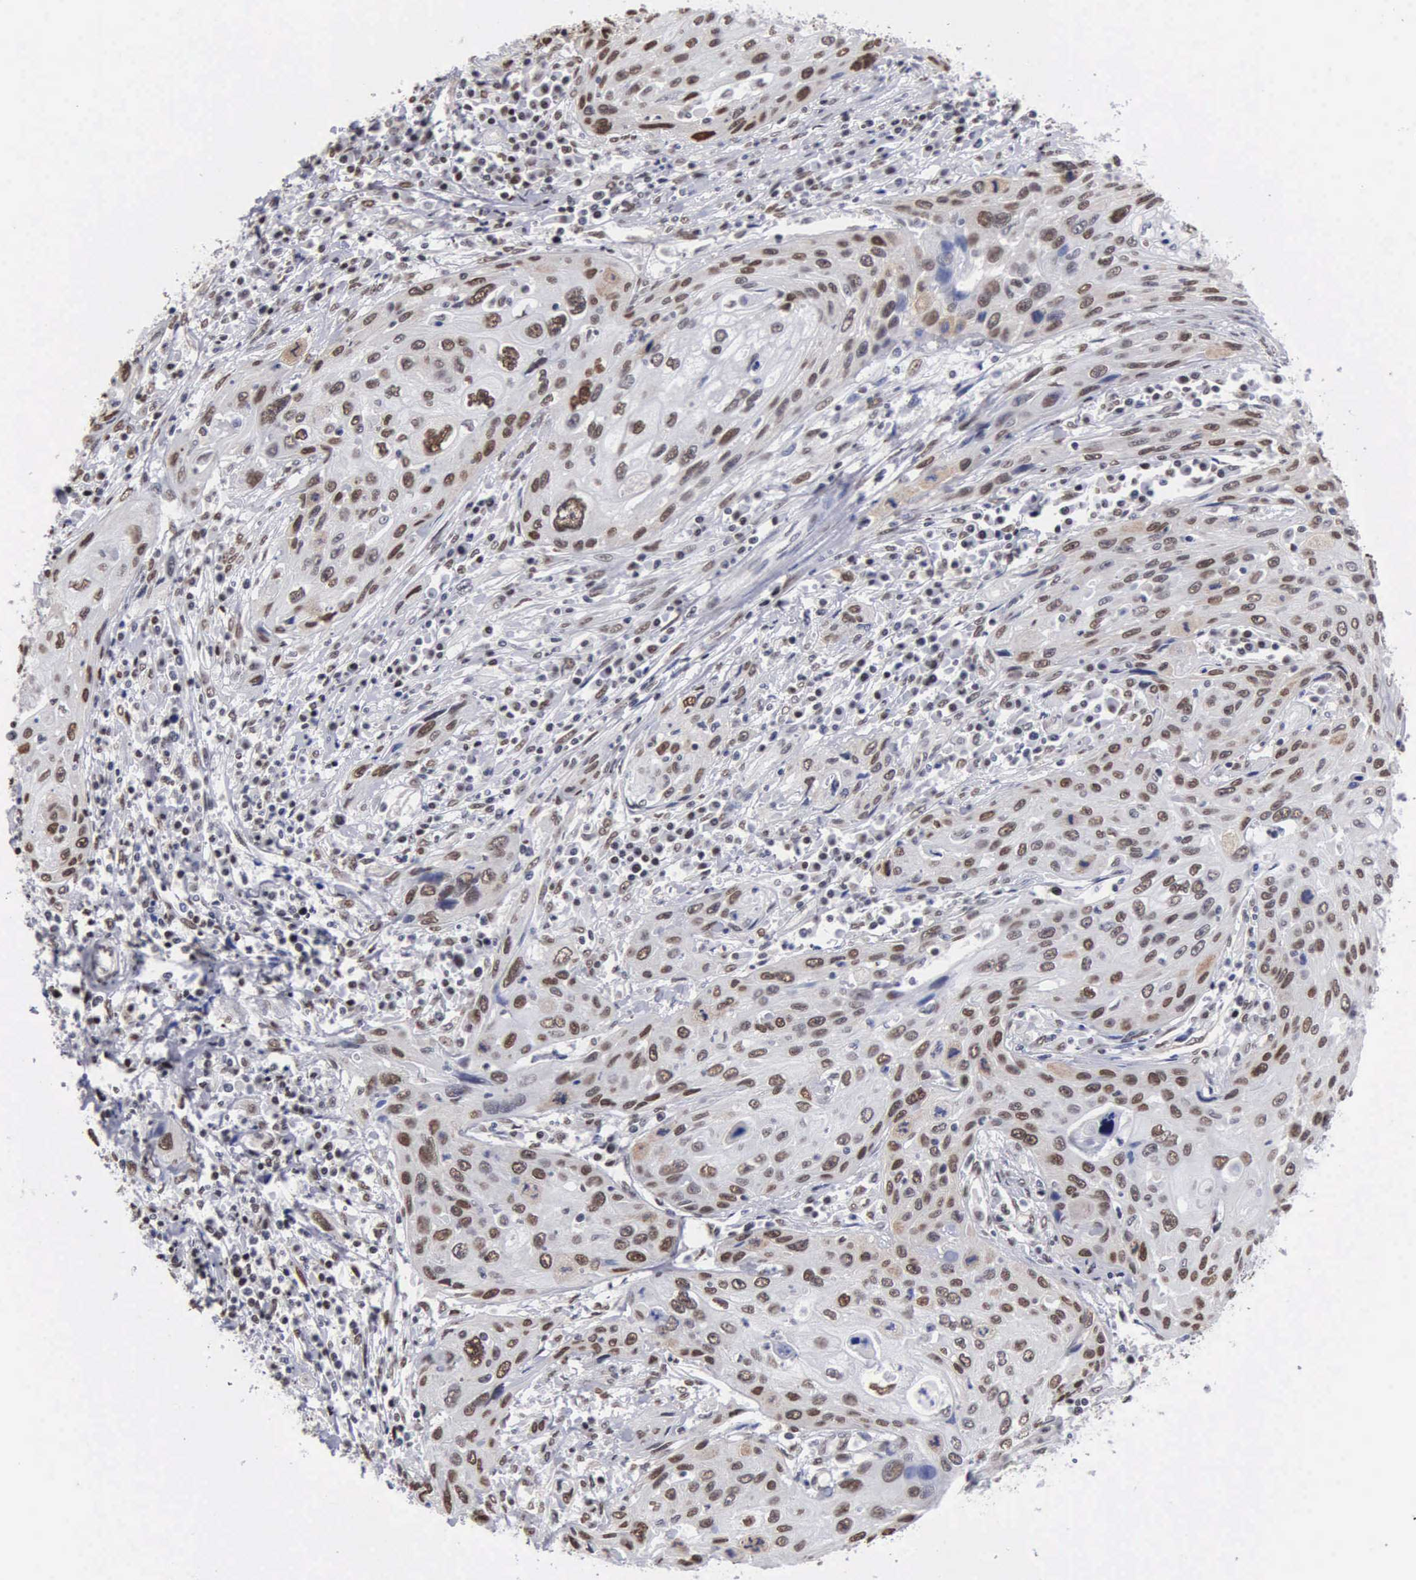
{"staining": {"intensity": "strong", "quantity": "25%-75%", "location": "nuclear"}, "tissue": "cervical cancer", "cell_type": "Tumor cells", "image_type": "cancer", "snomed": [{"axis": "morphology", "description": "Squamous cell carcinoma, NOS"}, {"axis": "topography", "description": "Cervix"}], "caption": "DAB (3,3'-diaminobenzidine) immunohistochemical staining of cervical cancer demonstrates strong nuclear protein staining in about 25%-75% of tumor cells. (brown staining indicates protein expression, while blue staining denotes nuclei).", "gene": "CCNG1", "patient": {"sex": "female", "age": 32}}